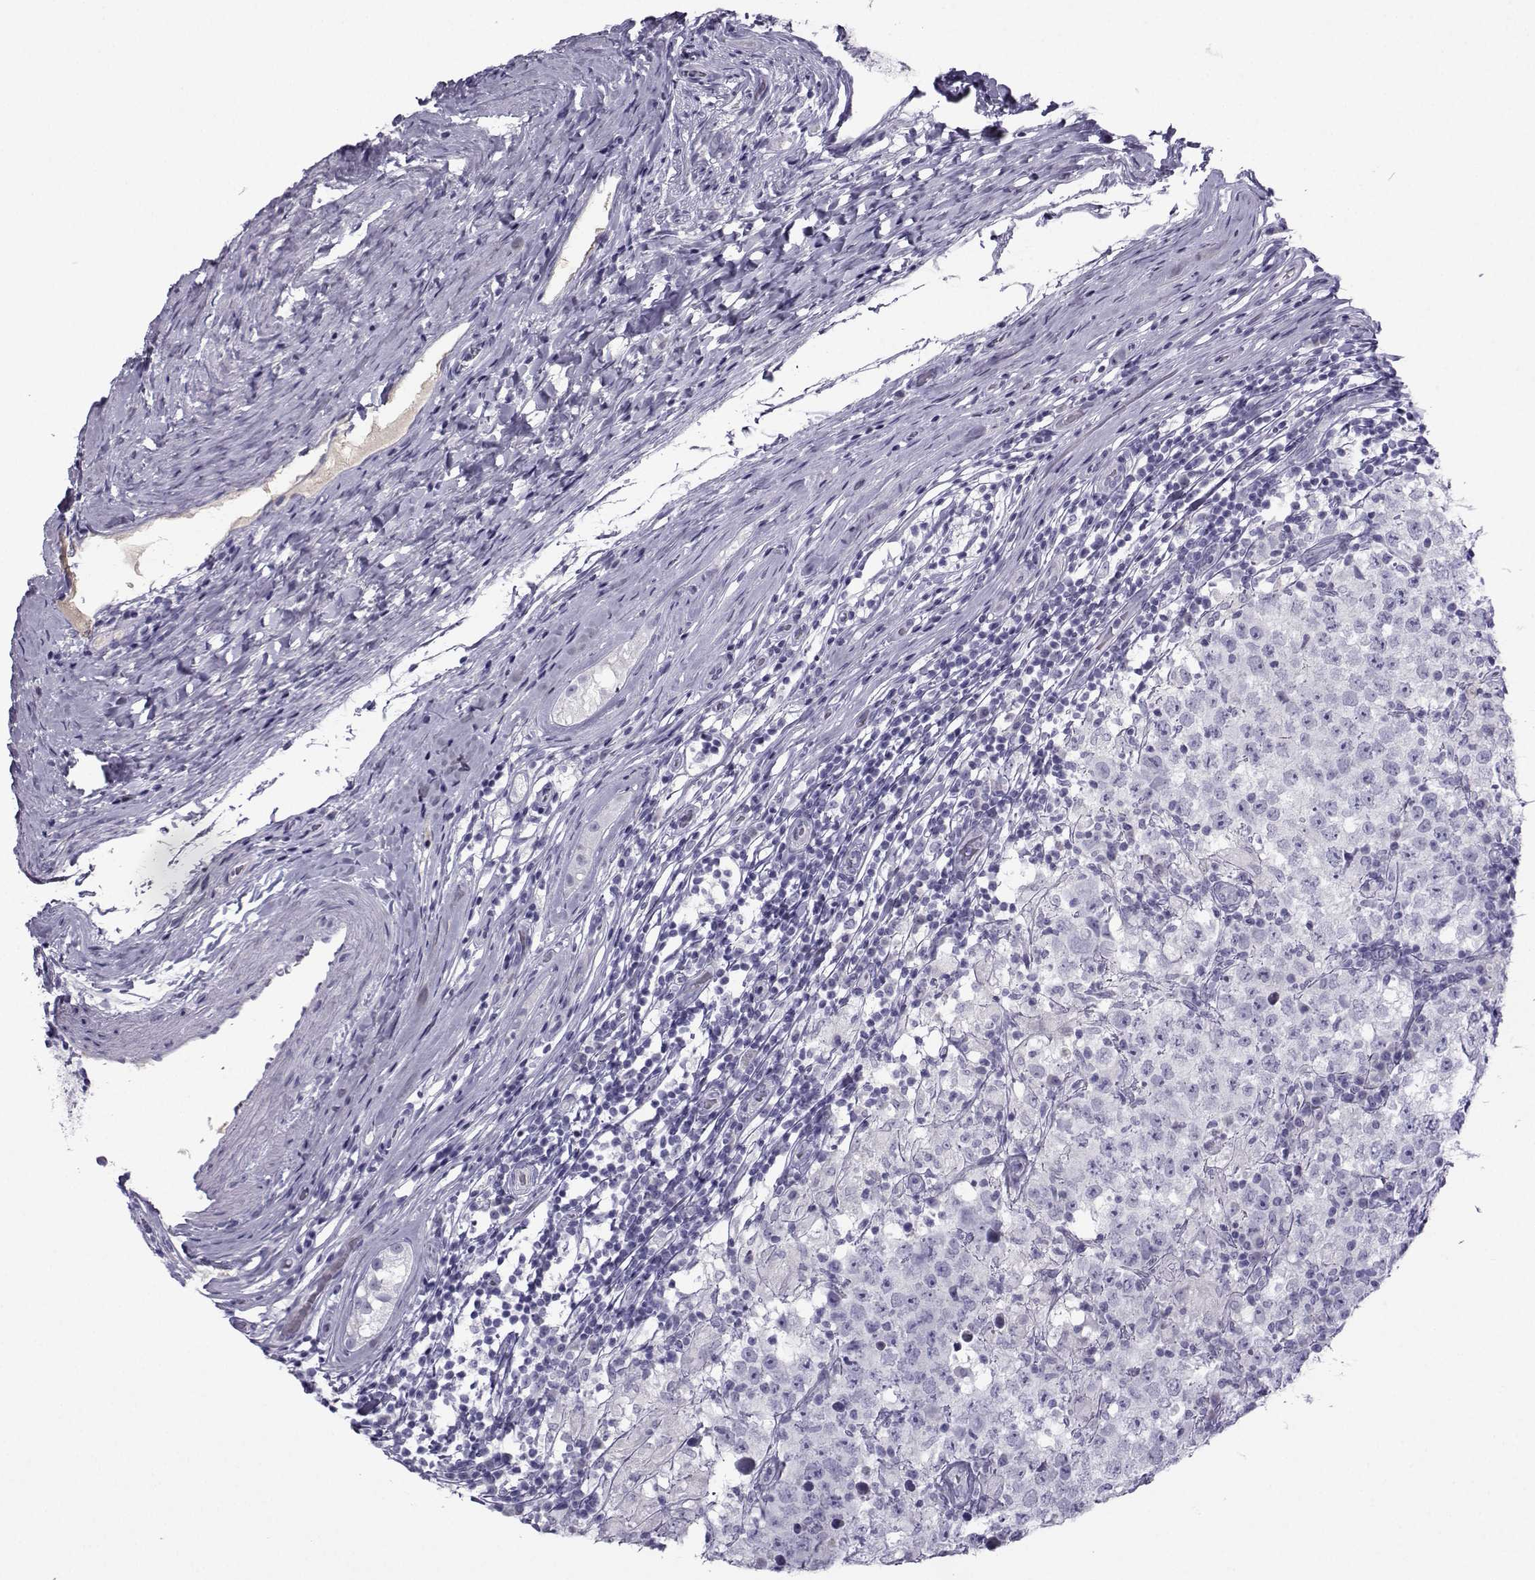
{"staining": {"intensity": "negative", "quantity": "none", "location": "none"}, "tissue": "testis cancer", "cell_type": "Tumor cells", "image_type": "cancer", "snomed": [{"axis": "morphology", "description": "Seminoma, NOS"}, {"axis": "morphology", "description": "Carcinoma, Embryonal, NOS"}, {"axis": "topography", "description": "Testis"}], "caption": "This image is of testis cancer (embryonal carcinoma) stained with immunohistochemistry (IHC) to label a protein in brown with the nuclei are counter-stained blue. There is no staining in tumor cells.", "gene": "ARMC2", "patient": {"sex": "male", "age": 41}}